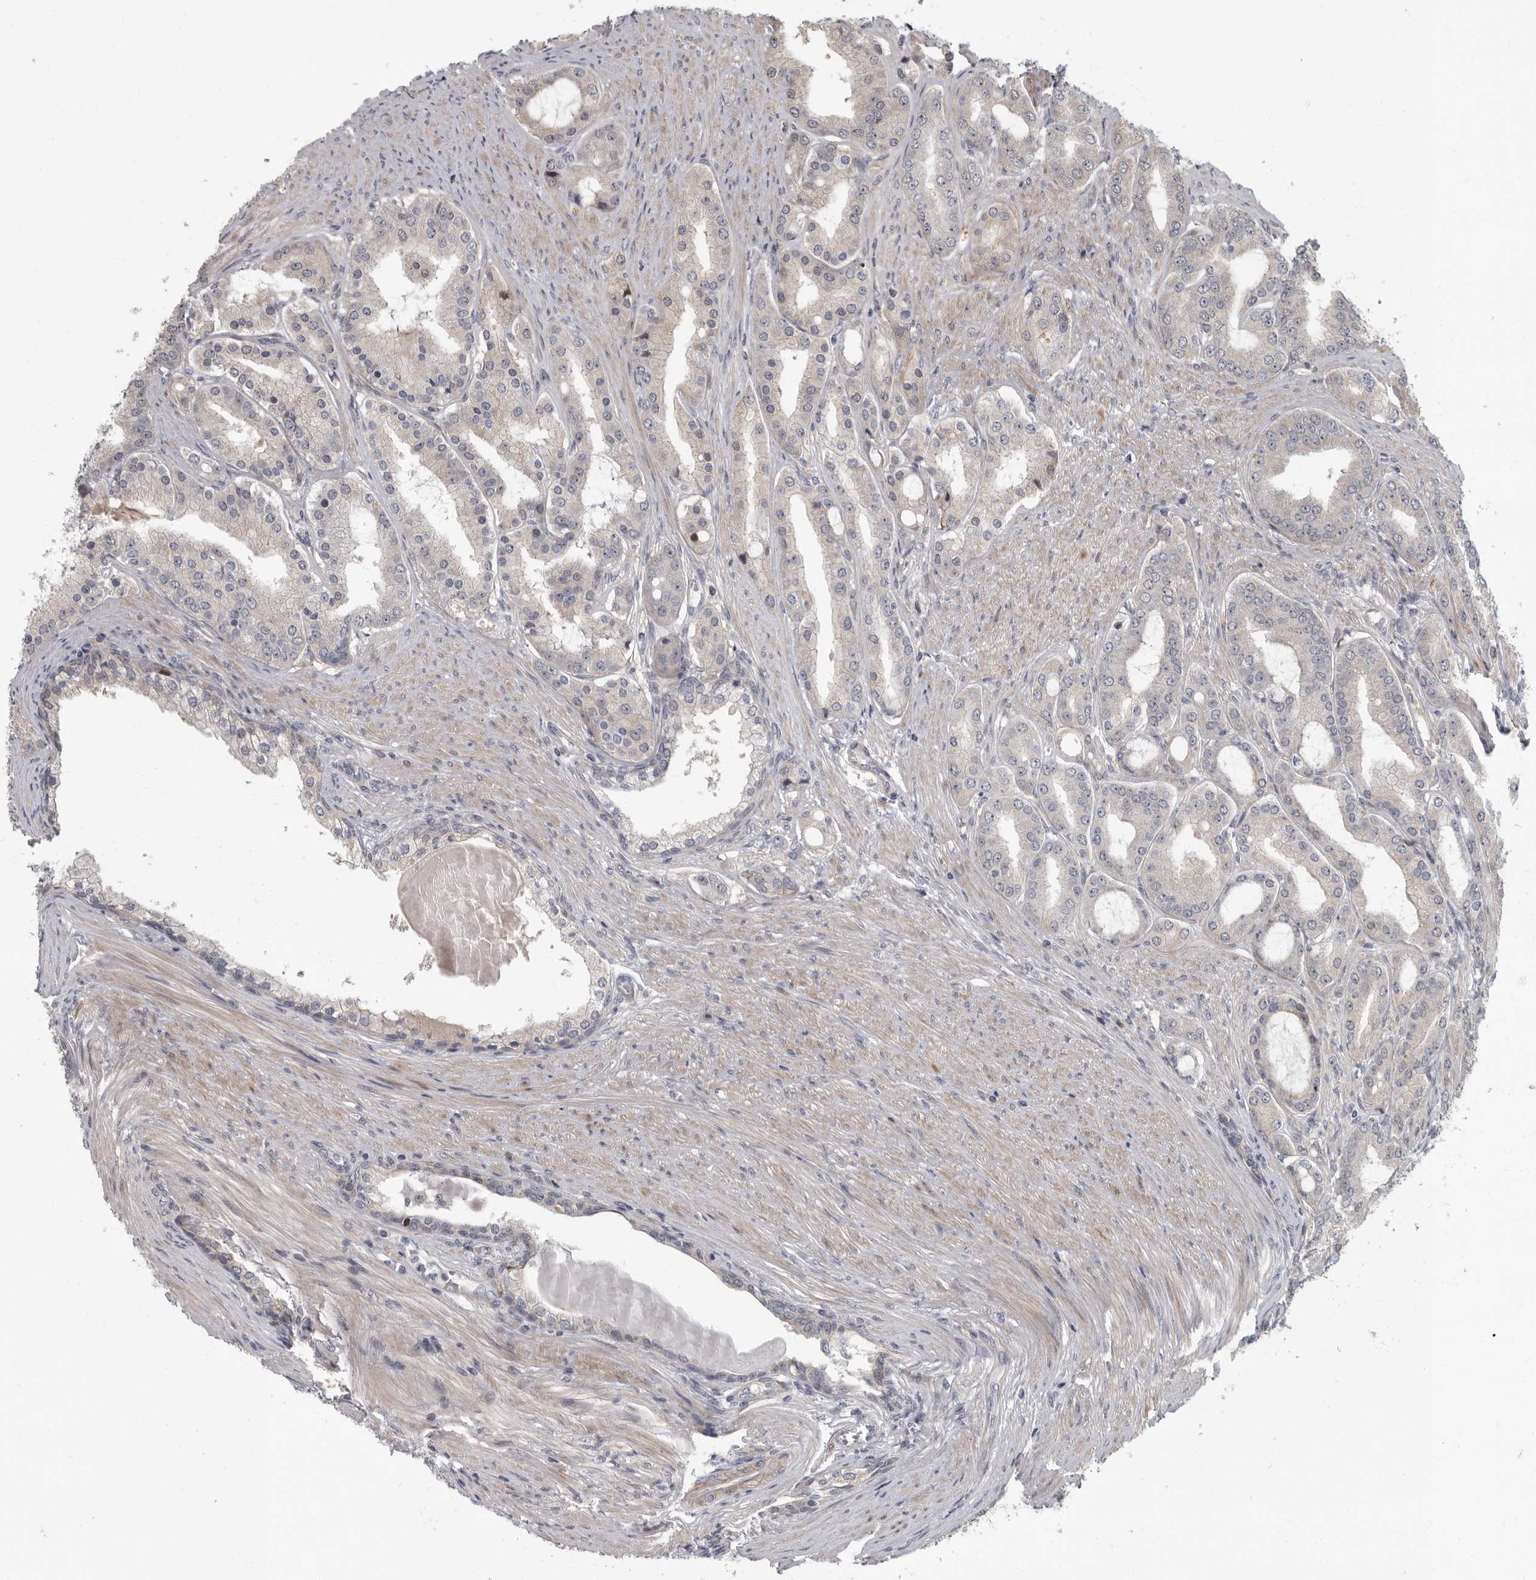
{"staining": {"intensity": "negative", "quantity": "none", "location": "none"}, "tissue": "prostate cancer", "cell_type": "Tumor cells", "image_type": "cancer", "snomed": [{"axis": "morphology", "description": "Adenocarcinoma, High grade"}, {"axis": "topography", "description": "Prostate"}], "caption": "The image displays no significant positivity in tumor cells of adenocarcinoma (high-grade) (prostate).", "gene": "PDE7A", "patient": {"sex": "male", "age": 60}}